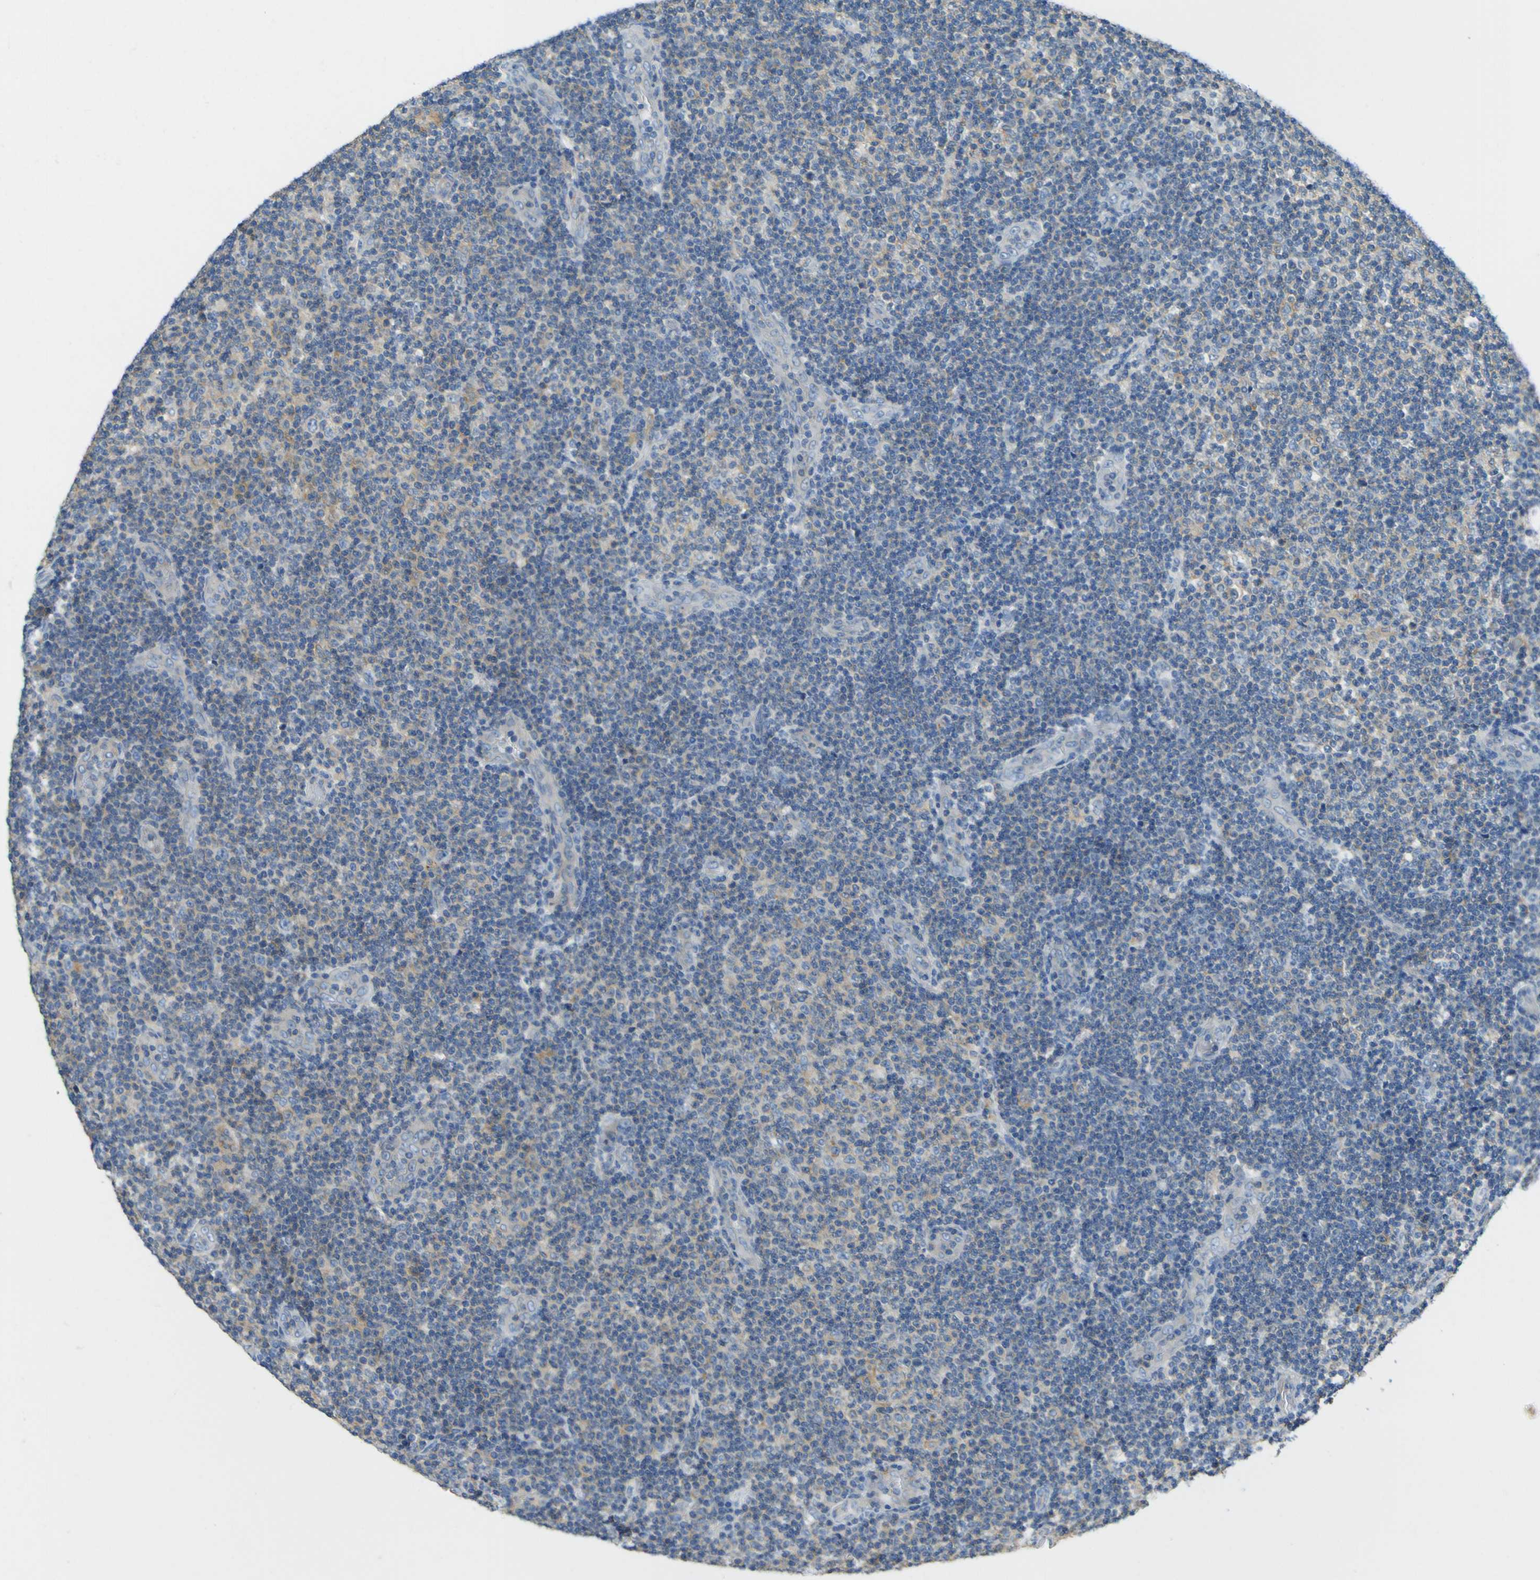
{"staining": {"intensity": "weak", "quantity": "25%-75%", "location": "cytoplasmic/membranous"}, "tissue": "lymphoma", "cell_type": "Tumor cells", "image_type": "cancer", "snomed": [{"axis": "morphology", "description": "Malignant lymphoma, non-Hodgkin's type, Low grade"}, {"axis": "topography", "description": "Lymph node"}], "caption": "Protein staining exhibits weak cytoplasmic/membranous expression in about 25%-75% of tumor cells in lymphoma. (Stains: DAB (3,3'-diaminobenzidine) in brown, nuclei in blue, Microscopy: brightfield microscopy at high magnification).", "gene": "OGN", "patient": {"sex": "male", "age": 83}}